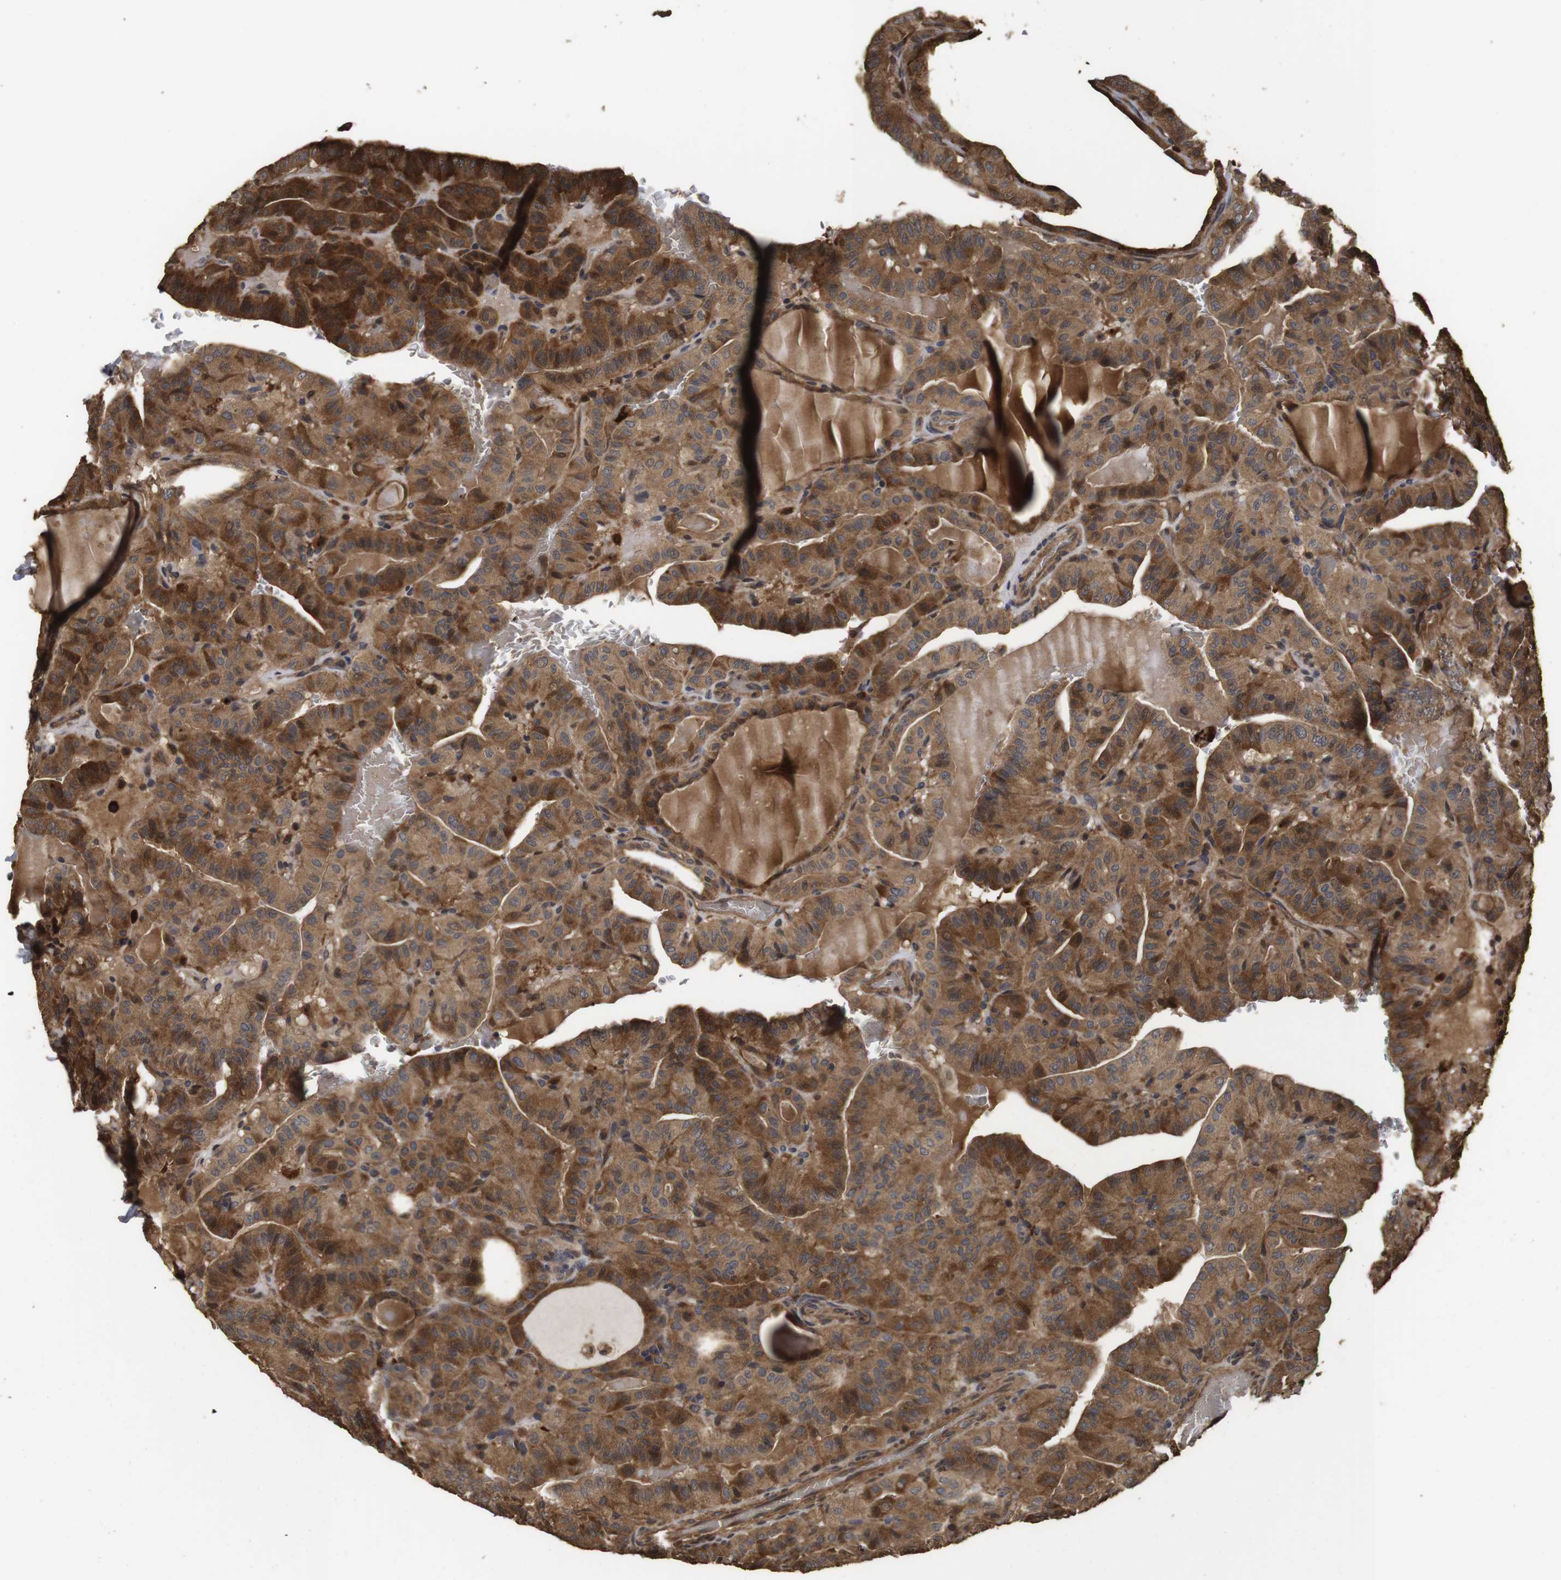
{"staining": {"intensity": "strong", "quantity": ">75%", "location": "cytoplasmic/membranous"}, "tissue": "thyroid cancer", "cell_type": "Tumor cells", "image_type": "cancer", "snomed": [{"axis": "morphology", "description": "Papillary adenocarcinoma, NOS"}, {"axis": "topography", "description": "Thyroid gland"}], "caption": "Immunohistochemistry (IHC) photomicrograph of neoplastic tissue: thyroid papillary adenocarcinoma stained using IHC reveals high levels of strong protein expression localized specifically in the cytoplasmic/membranous of tumor cells, appearing as a cytoplasmic/membranous brown color.", "gene": "PTPN14", "patient": {"sex": "male", "age": 77}}